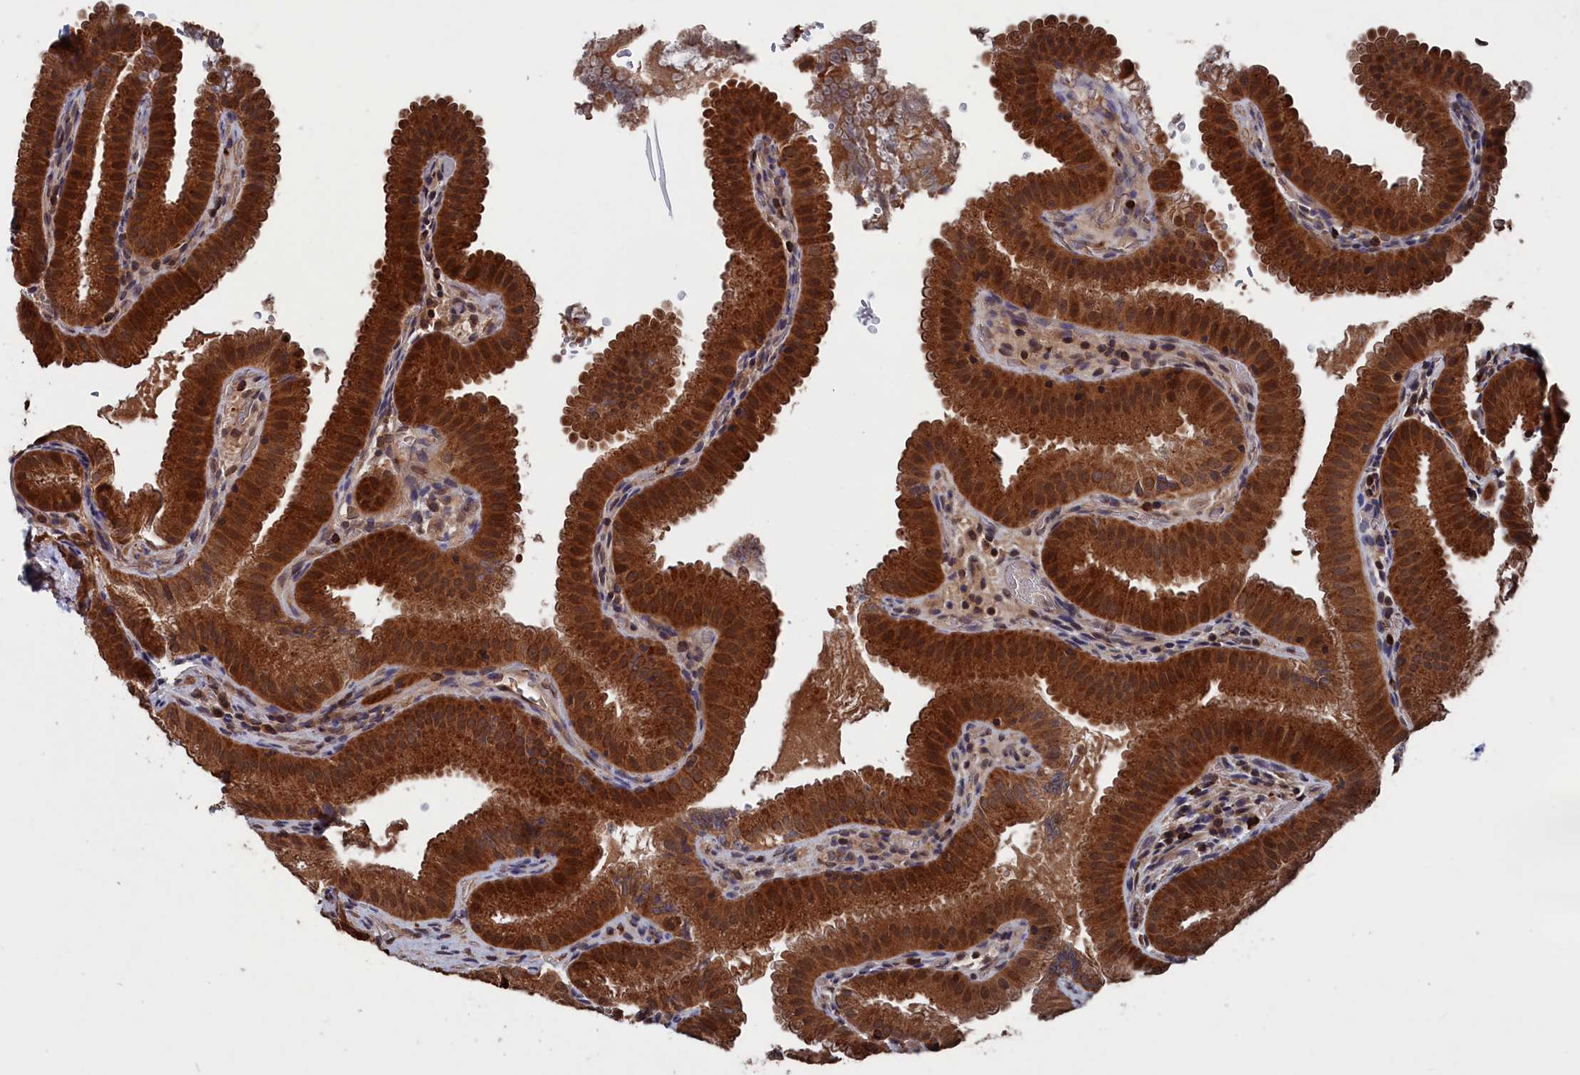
{"staining": {"intensity": "strong", "quantity": ">75%", "location": "cytoplasmic/membranous,nuclear"}, "tissue": "gallbladder", "cell_type": "Glandular cells", "image_type": "normal", "snomed": [{"axis": "morphology", "description": "Normal tissue, NOS"}, {"axis": "topography", "description": "Gallbladder"}], "caption": "Brown immunohistochemical staining in unremarkable gallbladder reveals strong cytoplasmic/membranous,nuclear positivity in approximately >75% of glandular cells. The protein is stained brown, and the nuclei are stained in blue (DAB (3,3'-diaminobenzidine) IHC with brightfield microscopy, high magnification).", "gene": "PDE12", "patient": {"sex": "female", "age": 30}}